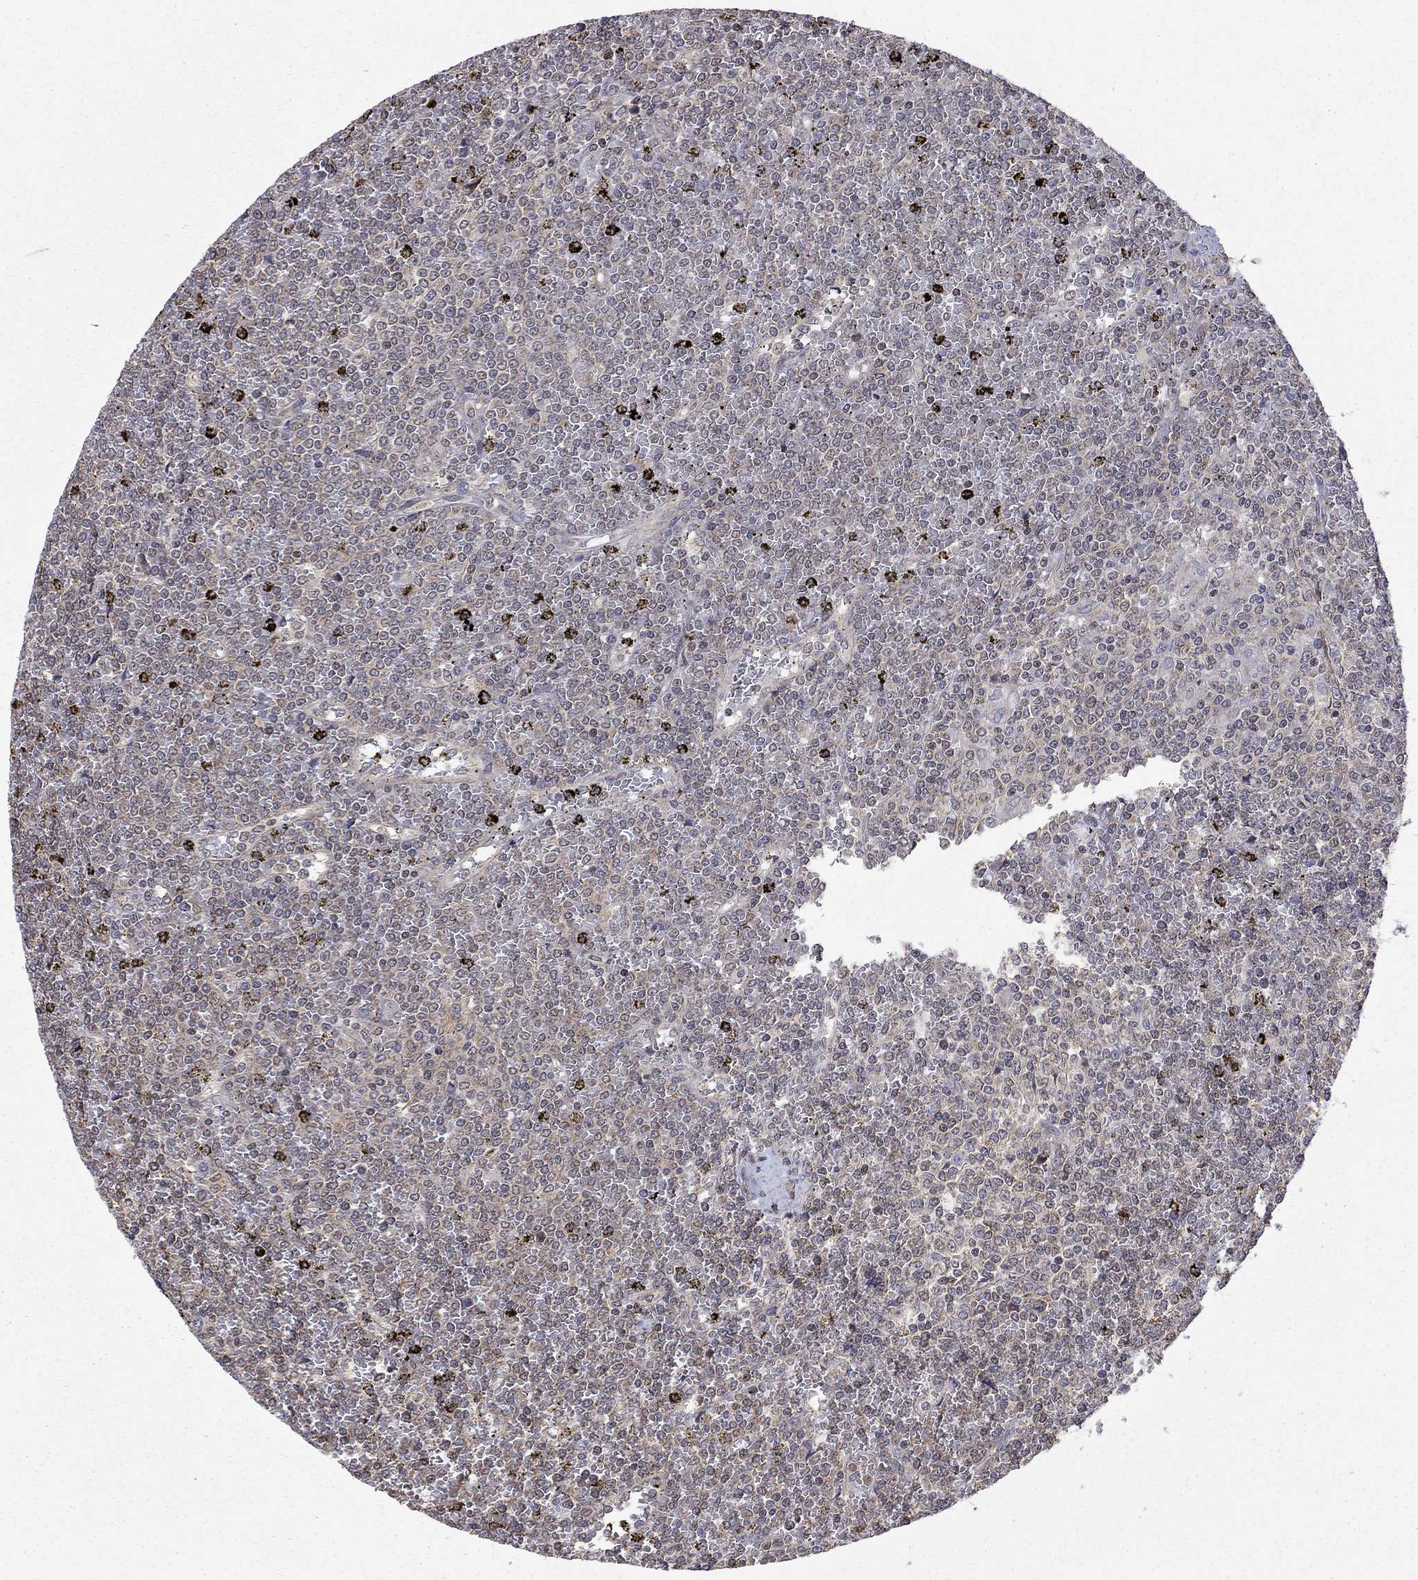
{"staining": {"intensity": "negative", "quantity": "none", "location": "none"}, "tissue": "lymphoma", "cell_type": "Tumor cells", "image_type": "cancer", "snomed": [{"axis": "morphology", "description": "Malignant lymphoma, non-Hodgkin's type, Low grade"}, {"axis": "topography", "description": "Spleen"}], "caption": "Tumor cells are negative for protein expression in human lymphoma. (Stains: DAB immunohistochemistry (IHC) with hematoxylin counter stain, Microscopy: brightfield microscopy at high magnification).", "gene": "TDP1", "patient": {"sex": "female", "age": 19}}